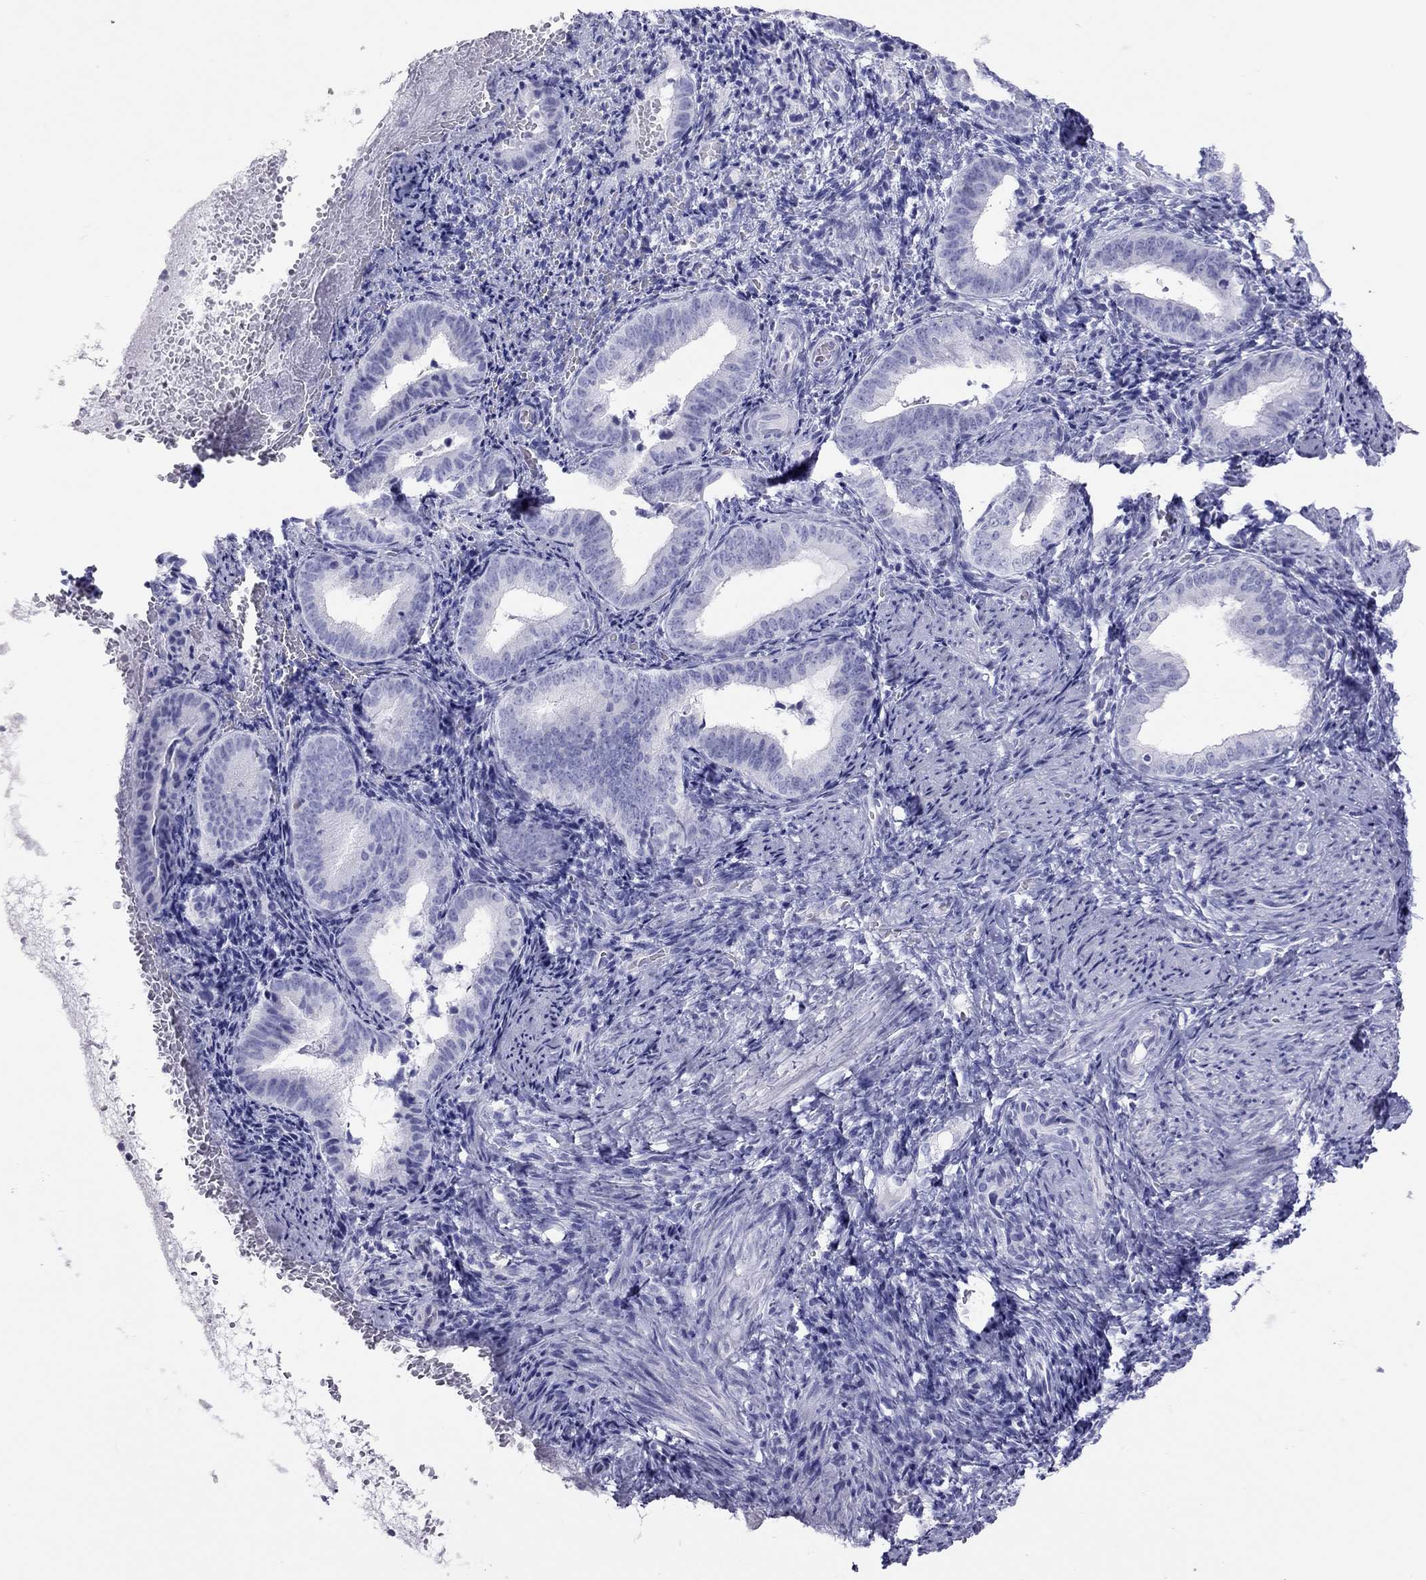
{"staining": {"intensity": "negative", "quantity": "none", "location": "none"}, "tissue": "endometrium", "cell_type": "Cells in endometrial stroma", "image_type": "normal", "snomed": [{"axis": "morphology", "description": "Normal tissue, NOS"}, {"axis": "topography", "description": "Endometrium"}], "caption": "DAB (3,3'-diaminobenzidine) immunohistochemical staining of benign endometrium exhibits no significant staining in cells in endometrial stroma.", "gene": "STAG3", "patient": {"sex": "female", "age": 42}}